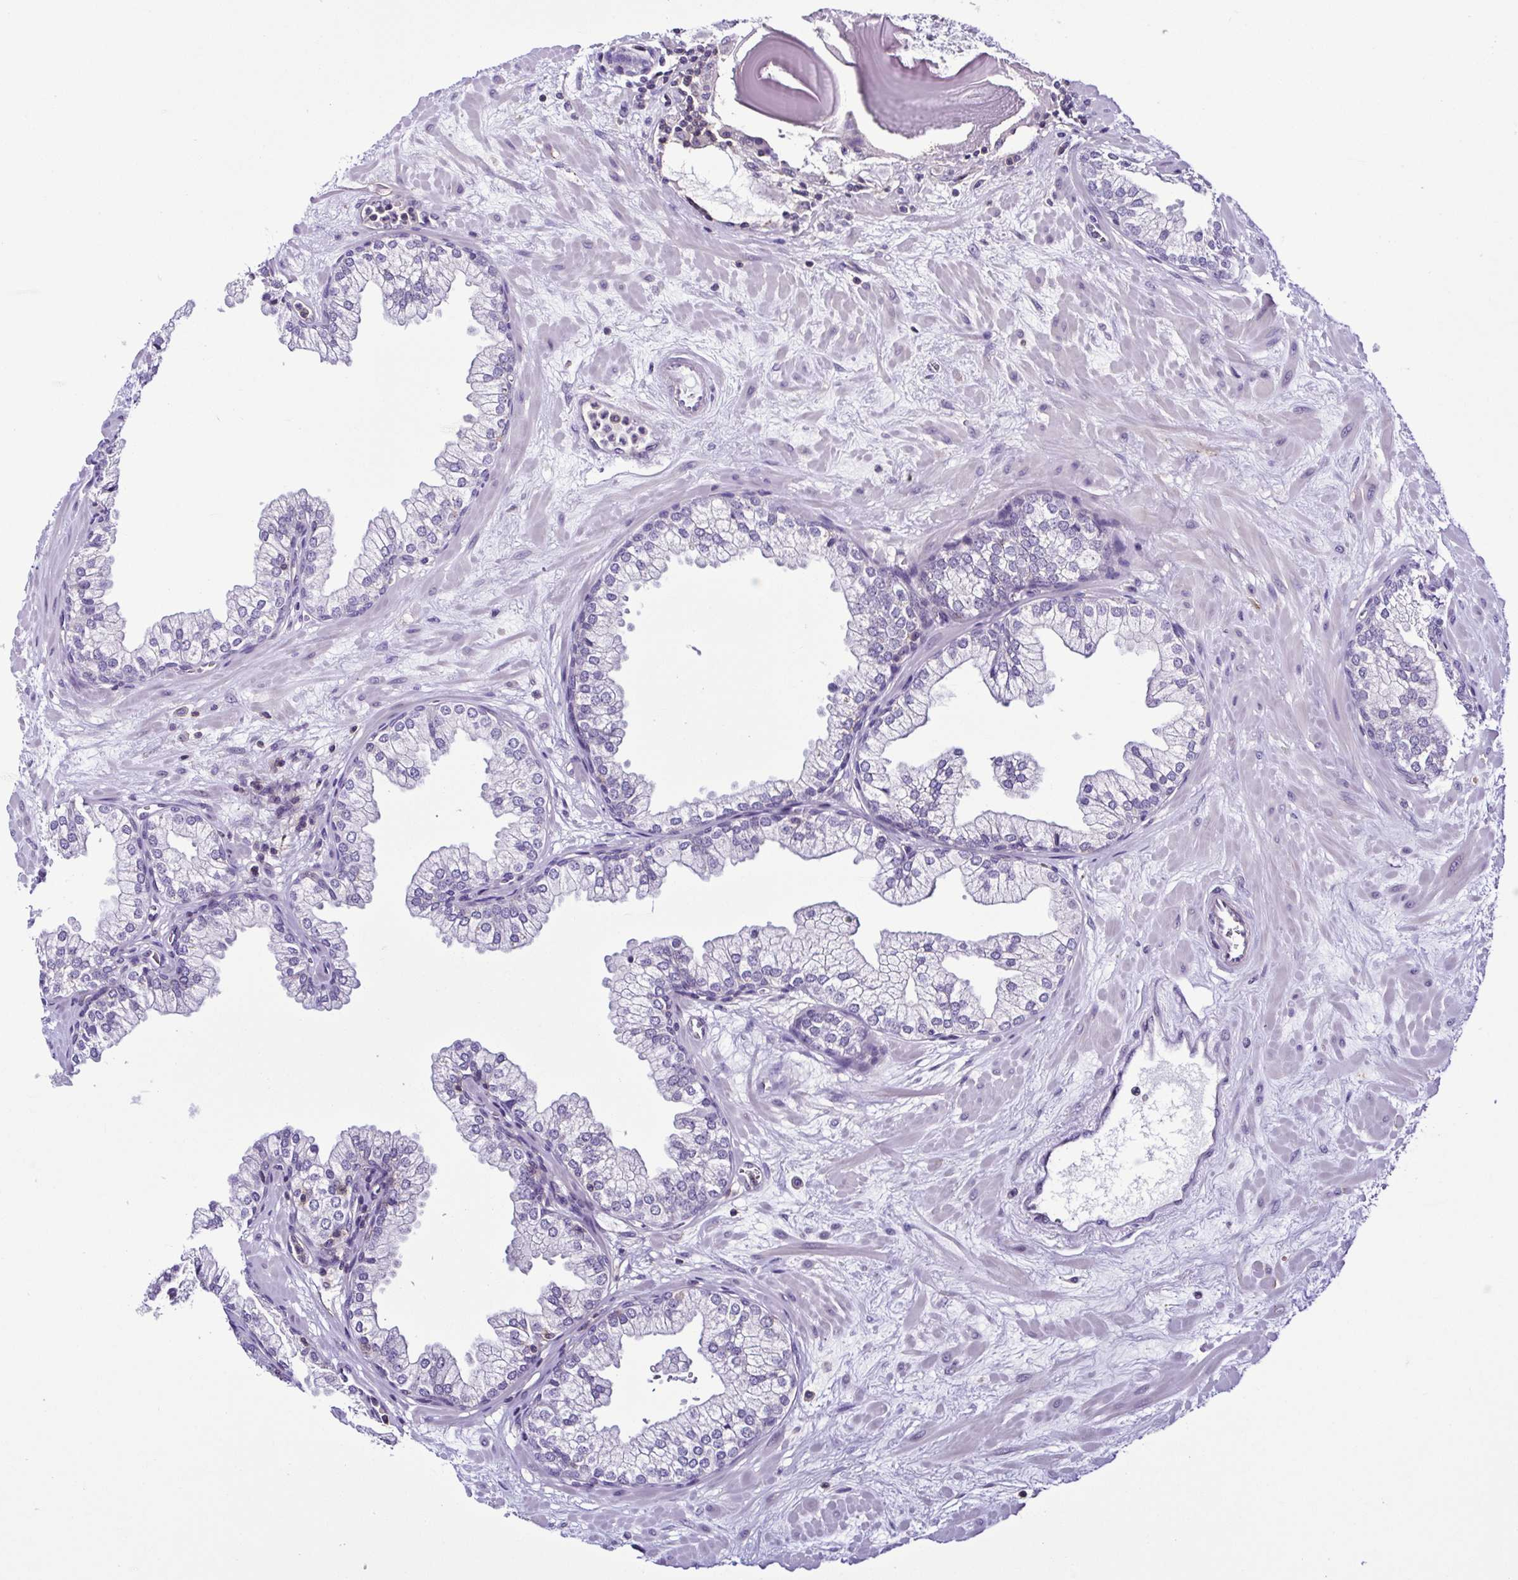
{"staining": {"intensity": "negative", "quantity": "none", "location": "none"}, "tissue": "prostate", "cell_type": "Glandular cells", "image_type": "normal", "snomed": [{"axis": "morphology", "description": "Normal tissue, NOS"}, {"axis": "topography", "description": "Prostate"}, {"axis": "topography", "description": "Peripheral nerve tissue"}], "caption": "High power microscopy photomicrograph of an IHC image of benign prostate, revealing no significant positivity in glandular cells.", "gene": "TNNT2", "patient": {"sex": "male", "age": 61}}